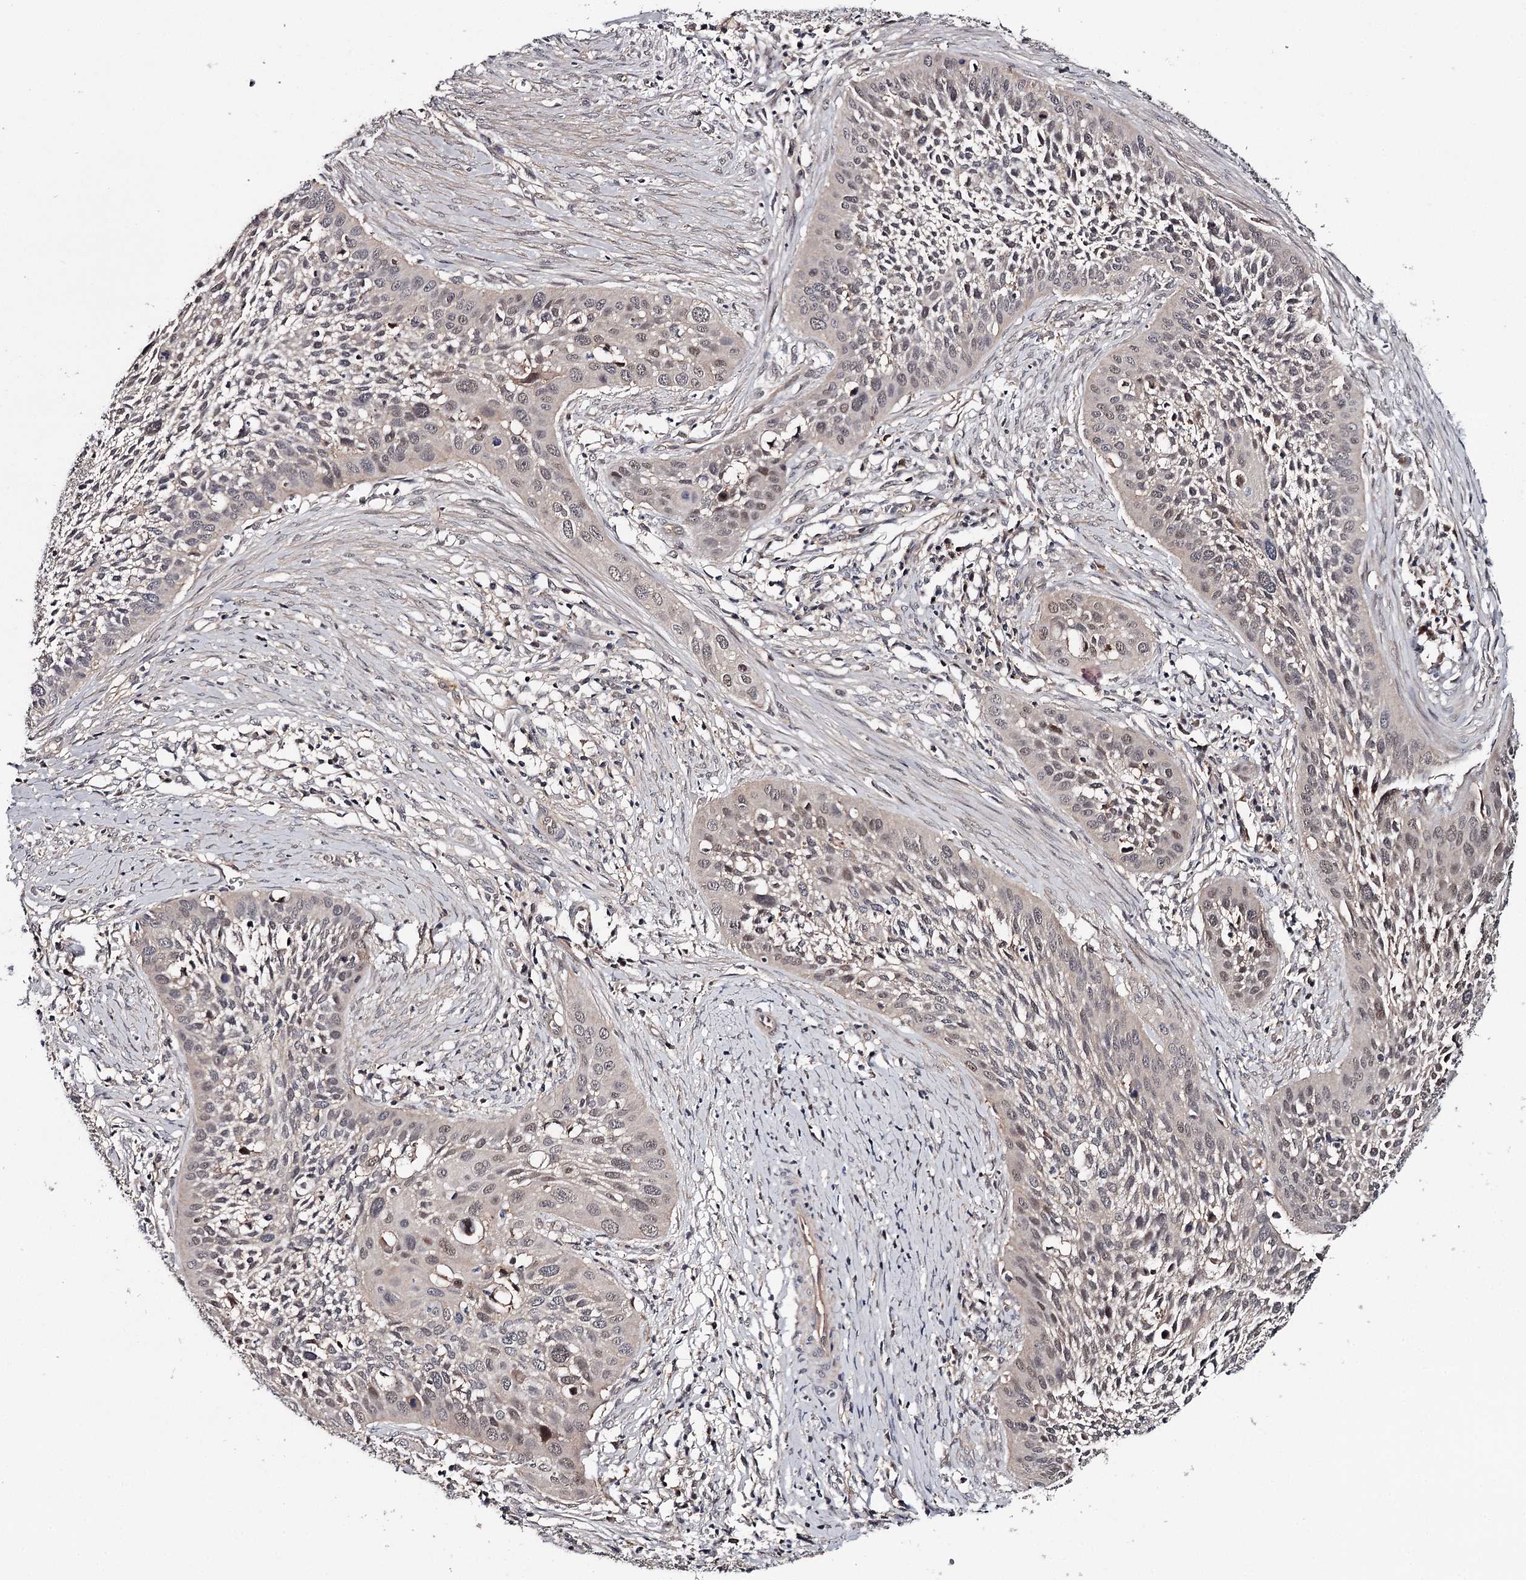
{"staining": {"intensity": "weak", "quantity": "<25%", "location": "nuclear"}, "tissue": "cervical cancer", "cell_type": "Tumor cells", "image_type": "cancer", "snomed": [{"axis": "morphology", "description": "Squamous cell carcinoma, NOS"}, {"axis": "topography", "description": "Cervix"}], "caption": "The image shows no significant positivity in tumor cells of squamous cell carcinoma (cervical).", "gene": "GTSF1", "patient": {"sex": "female", "age": 34}}